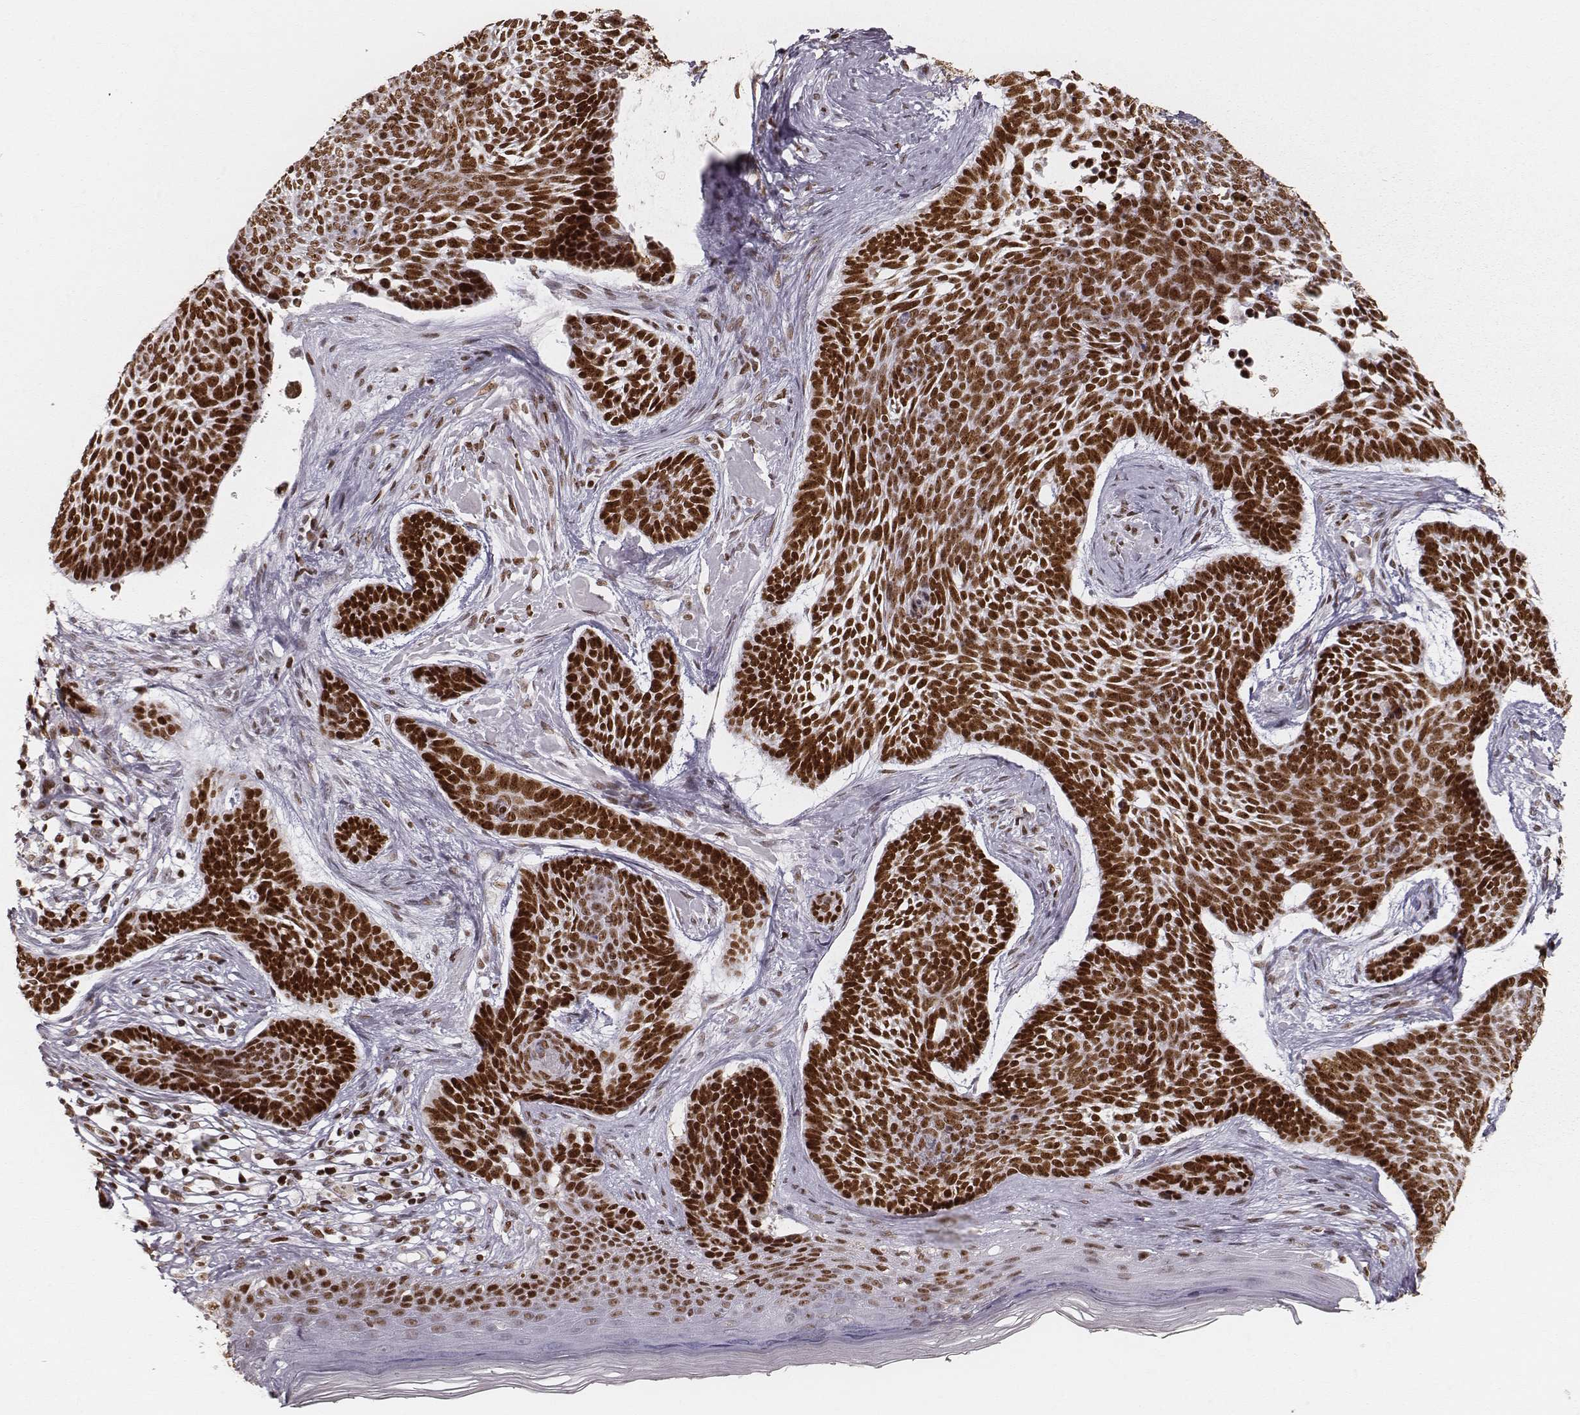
{"staining": {"intensity": "strong", "quantity": ">75%", "location": "nuclear"}, "tissue": "skin cancer", "cell_type": "Tumor cells", "image_type": "cancer", "snomed": [{"axis": "morphology", "description": "Basal cell carcinoma"}, {"axis": "topography", "description": "Skin"}], "caption": "Skin basal cell carcinoma was stained to show a protein in brown. There is high levels of strong nuclear positivity in approximately >75% of tumor cells.", "gene": "PARP1", "patient": {"sex": "male", "age": 85}}